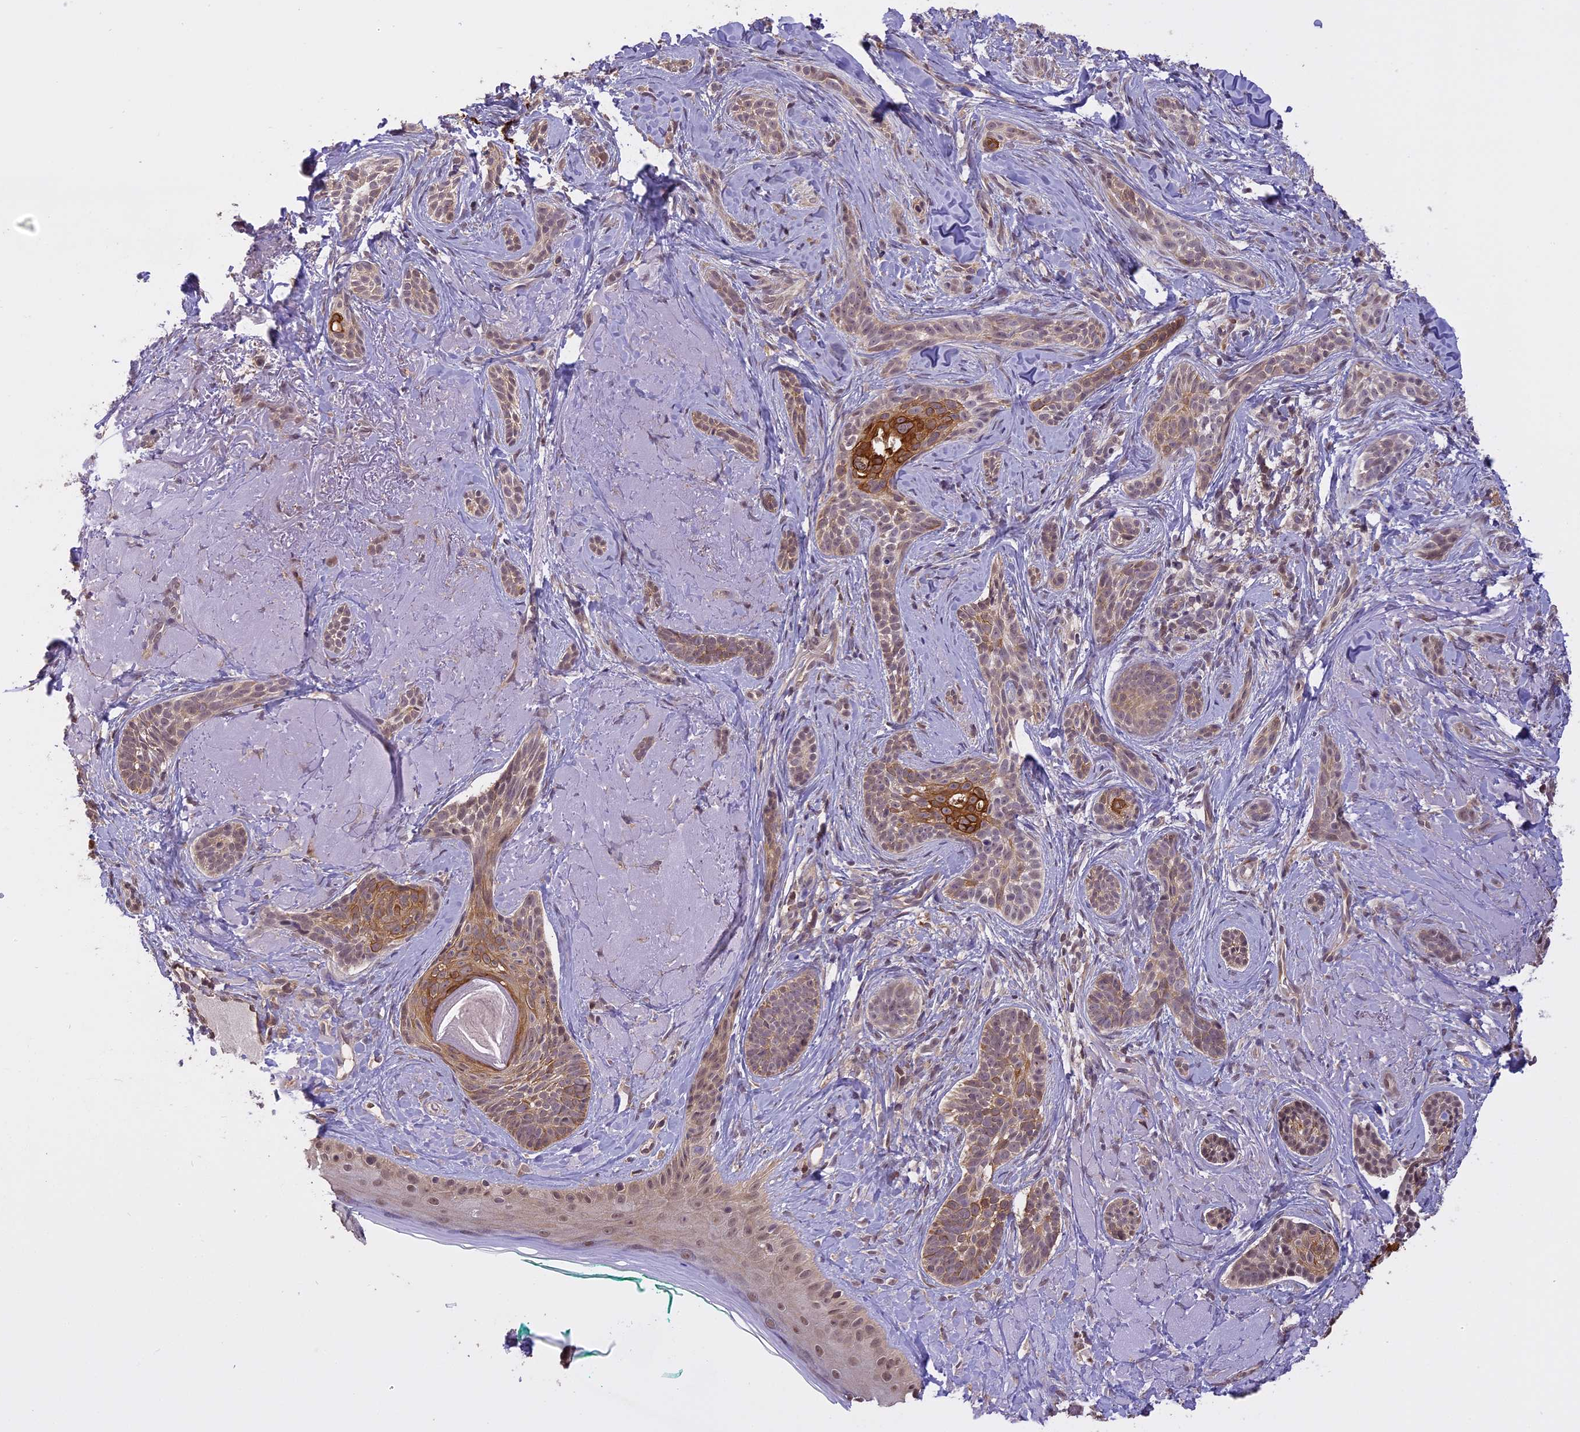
{"staining": {"intensity": "moderate", "quantity": "25%-75%", "location": "cytoplasmic/membranous,nuclear"}, "tissue": "skin cancer", "cell_type": "Tumor cells", "image_type": "cancer", "snomed": [{"axis": "morphology", "description": "Basal cell carcinoma"}, {"axis": "topography", "description": "Skin"}], "caption": "IHC of skin basal cell carcinoma displays medium levels of moderate cytoplasmic/membranous and nuclear positivity in about 25%-75% of tumor cells. (DAB (3,3'-diaminobenzidine) IHC with brightfield microscopy, high magnification).", "gene": "TIGD7", "patient": {"sex": "male", "age": 71}}